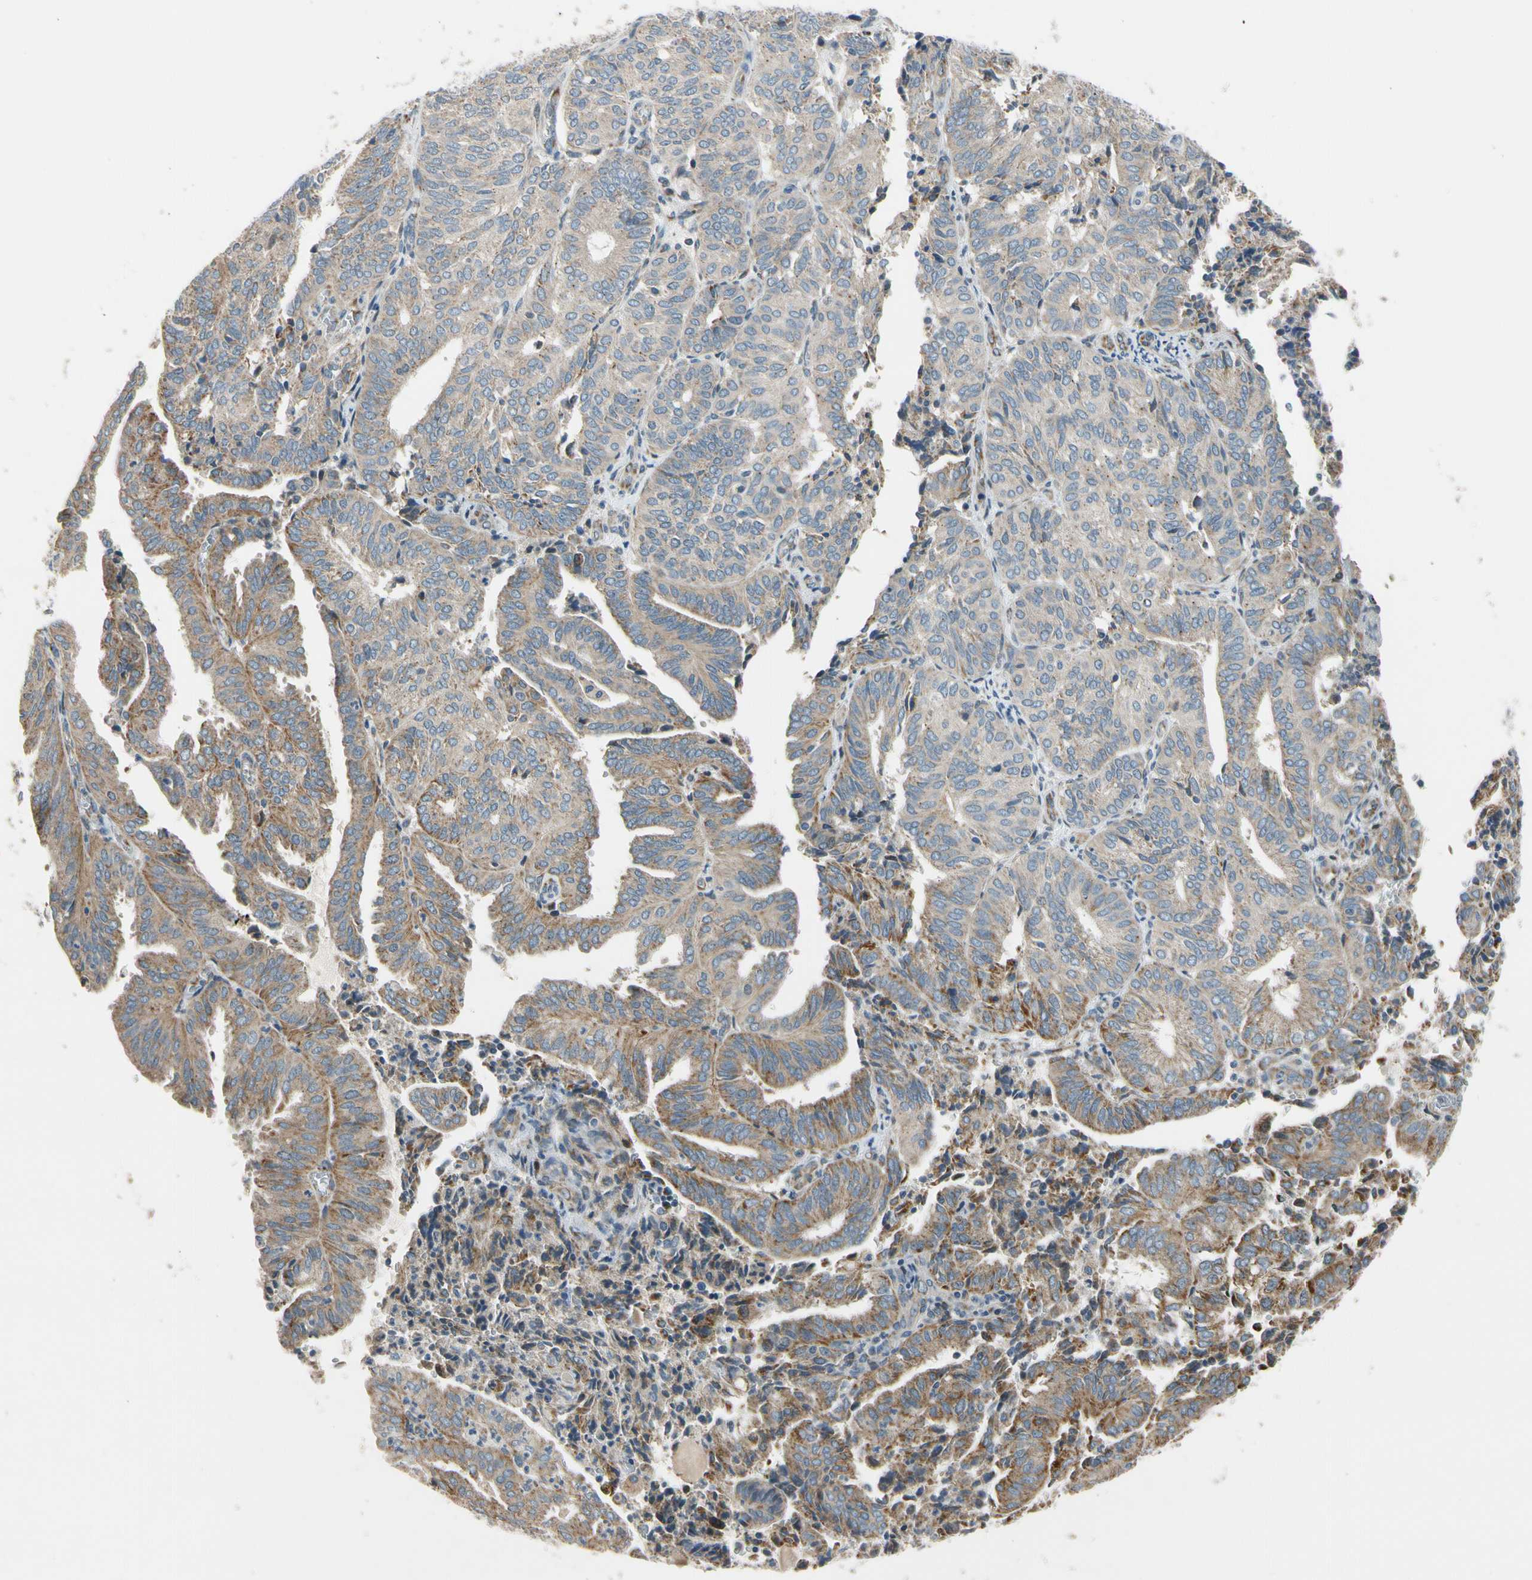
{"staining": {"intensity": "moderate", "quantity": ">75%", "location": "cytoplasmic/membranous"}, "tissue": "endometrial cancer", "cell_type": "Tumor cells", "image_type": "cancer", "snomed": [{"axis": "morphology", "description": "Adenocarcinoma, NOS"}, {"axis": "topography", "description": "Uterus"}], "caption": "A brown stain labels moderate cytoplasmic/membranous positivity of a protein in endometrial cancer tumor cells. The staining was performed using DAB to visualize the protein expression in brown, while the nuclei were stained in blue with hematoxylin (Magnification: 20x).", "gene": "NPHP3", "patient": {"sex": "female", "age": 60}}